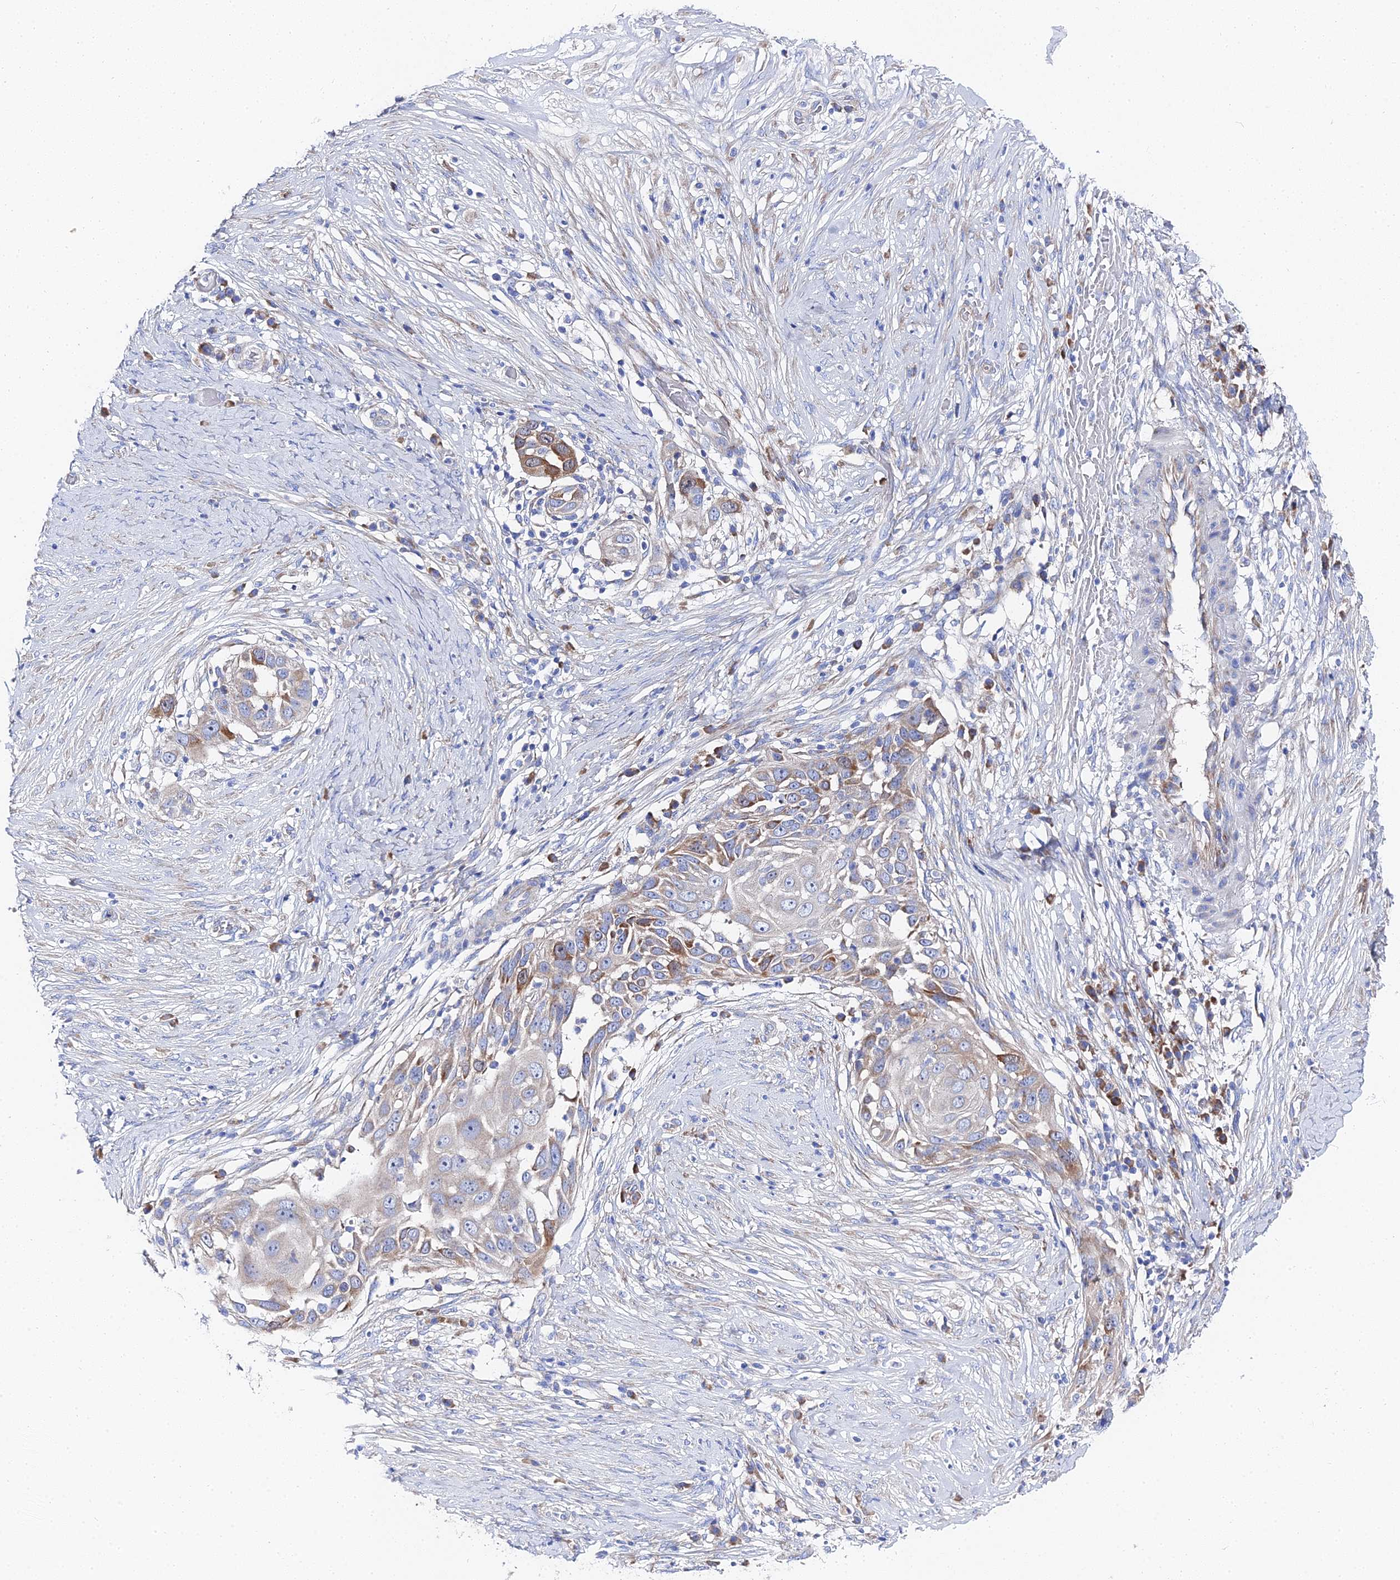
{"staining": {"intensity": "moderate", "quantity": "<25%", "location": "cytoplasmic/membranous"}, "tissue": "skin cancer", "cell_type": "Tumor cells", "image_type": "cancer", "snomed": [{"axis": "morphology", "description": "Squamous cell carcinoma, NOS"}, {"axis": "topography", "description": "Skin"}], "caption": "Tumor cells demonstrate moderate cytoplasmic/membranous staining in about <25% of cells in squamous cell carcinoma (skin). (DAB IHC with brightfield microscopy, high magnification).", "gene": "PTTG1", "patient": {"sex": "female", "age": 44}}